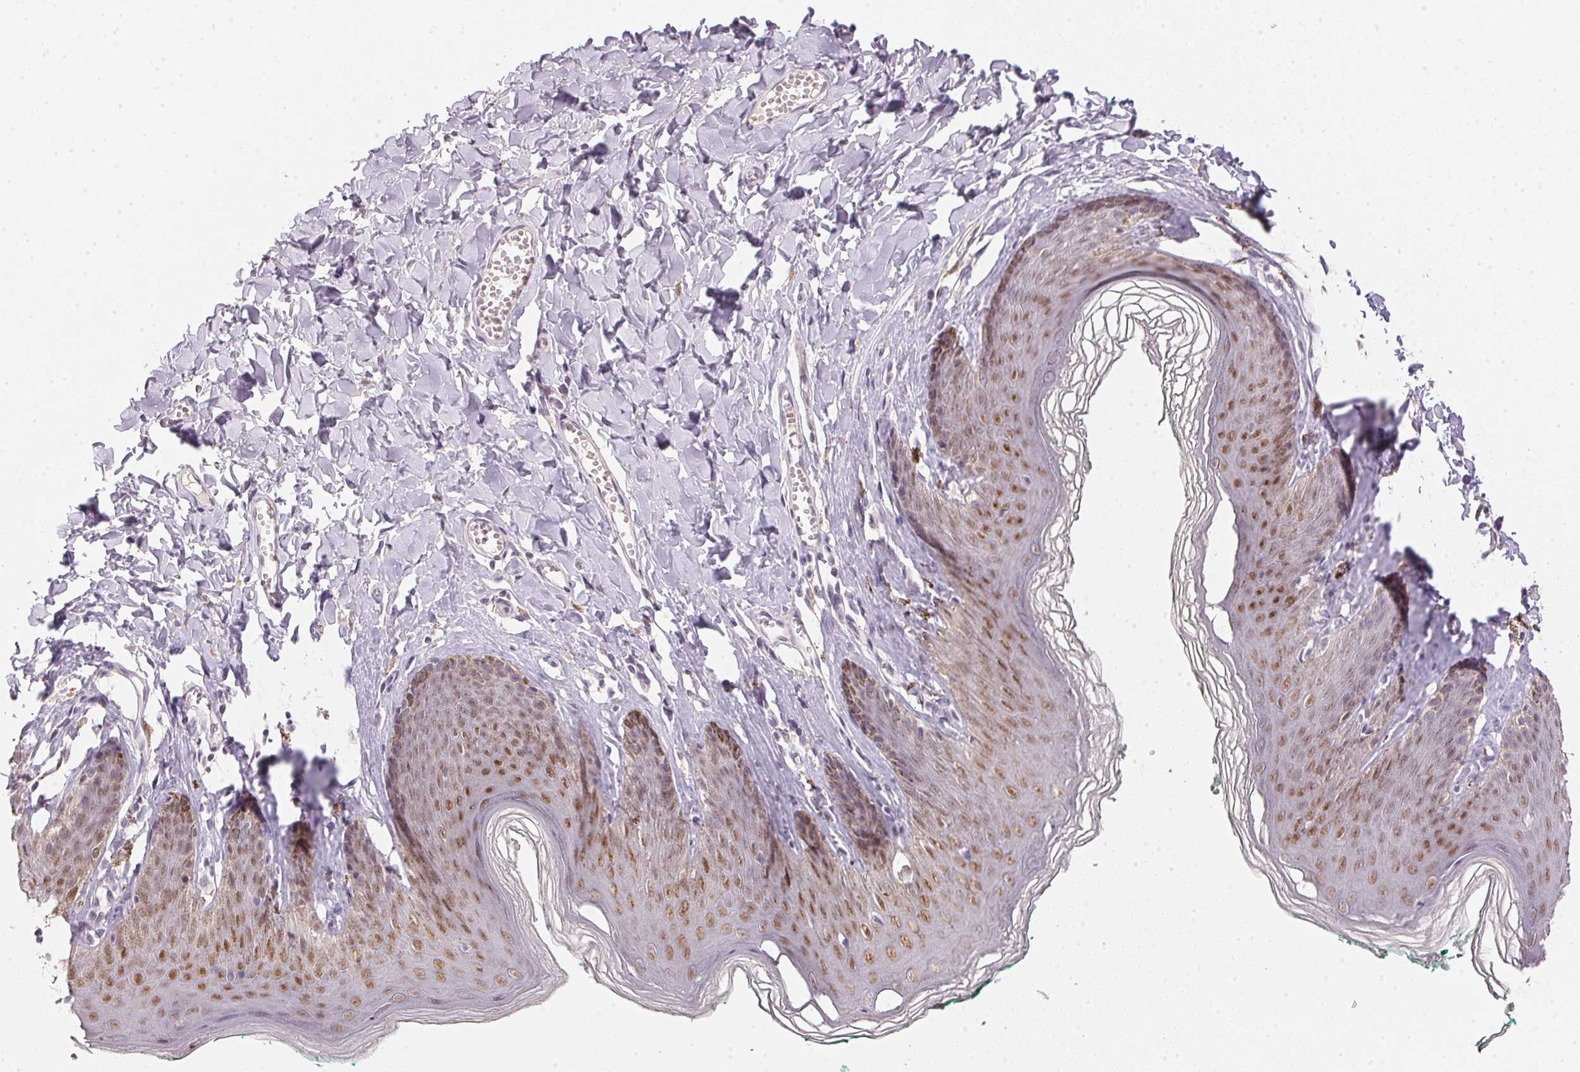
{"staining": {"intensity": "strong", "quantity": "25%-75%", "location": "nuclear"}, "tissue": "skin", "cell_type": "Epidermal cells", "image_type": "normal", "snomed": [{"axis": "morphology", "description": "Normal tissue, NOS"}, {"axis": "topography", "description": "Vulva"}, {"axis": "topography", "description": "Peripheral nerve tissue"}], "caption": "Epidermal cells show strong nuclear positivity in about 25%-75% of cells in benign skin.", "gene": "POLR3G", "patient": {"sex": "female", "age": 66}}